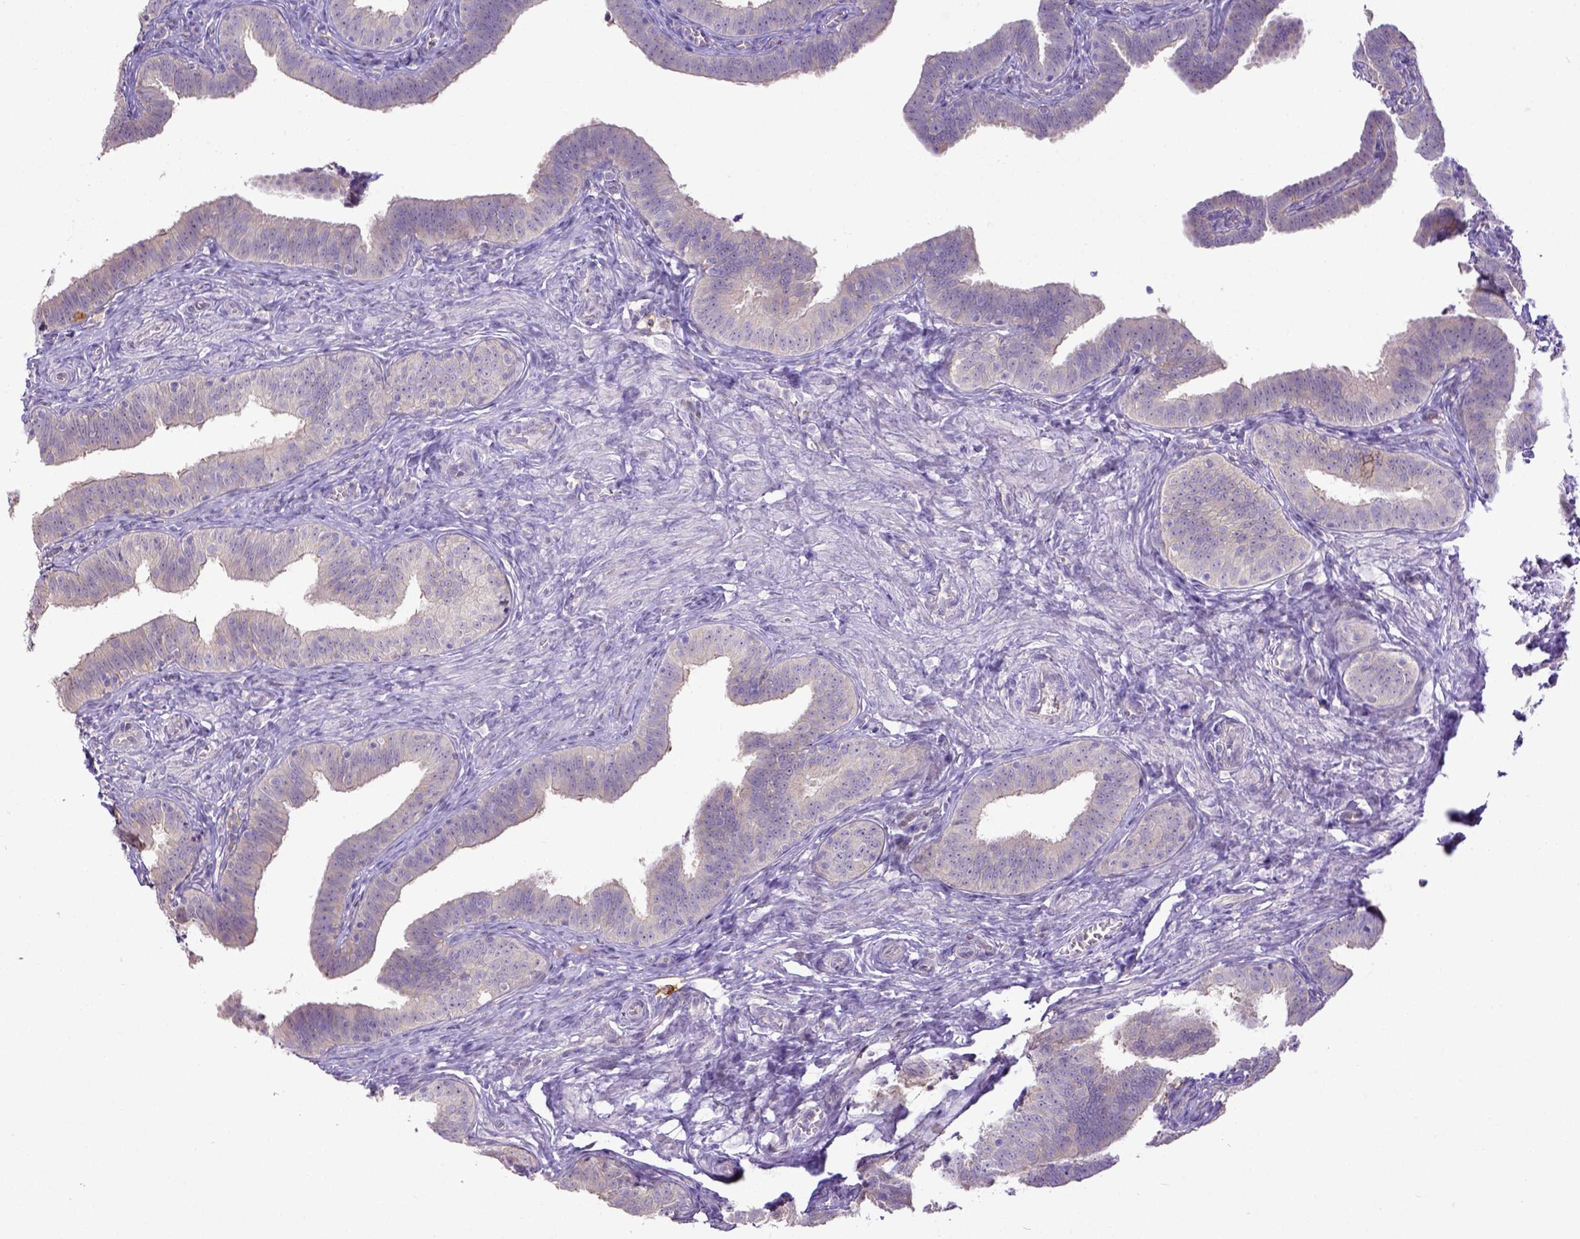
{"staining": {"intensity": "negative", "quantity": "none", "location": "none"}, "tissue": "fallopian tube", "cell_type": "Glandular cells", "image_type": "normal", "snomed": [{"axis": "morphology", "description": "Normal tissue, NOS"}, {"axis": "topography", "description": "Fallopian tube"}], "caption": "There is no significant staining in glandular cells of fallopian tube. (Immunohistochemistry (ihc), brightfield microscopy, high magnification).", "gene": "CD40", "patient": {"sex": "female", "age": 25}}